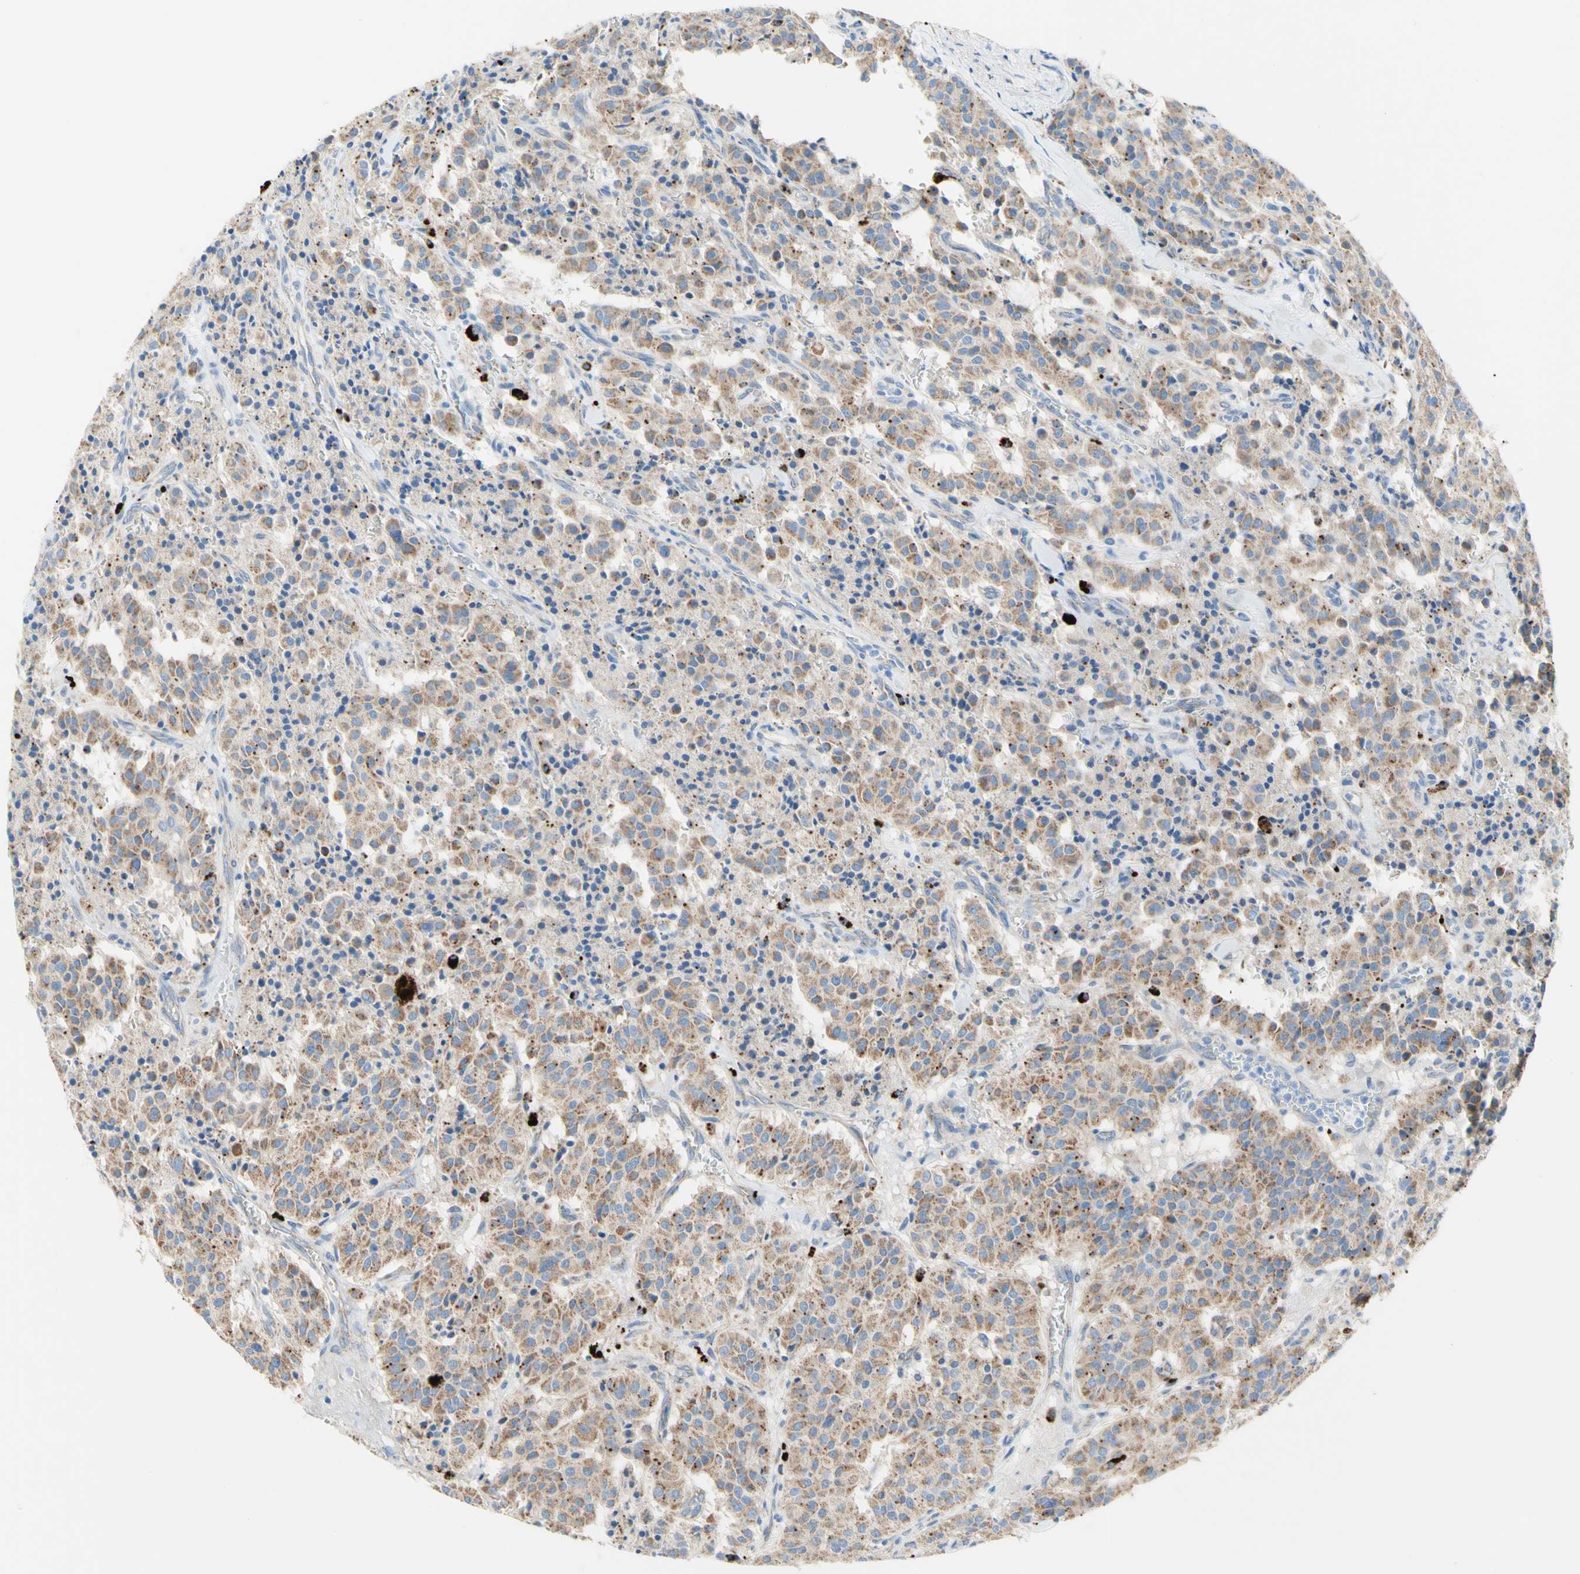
{"staining": {"intensity": "moderate", "quantity": ">75%", "location": "cytoplasmic/membranous"}, "tissue": "carcinoid", "cell_type": "Tumor cells", "image_type": "cancer", "snomed": [{"axis": "morphology", "description": "Carcinoid, malignant, NOS"}, {"axis": "topography", "description": "Lung"}], "caption": "A histopathology image showing moderate cytoplasmic/membranous staining in about >75% of tumor cells in carcinoid, as visualized by brown immunohistochemical staining.", "gene": "URB2", "patient": {"sex": "male", "age": 30}}